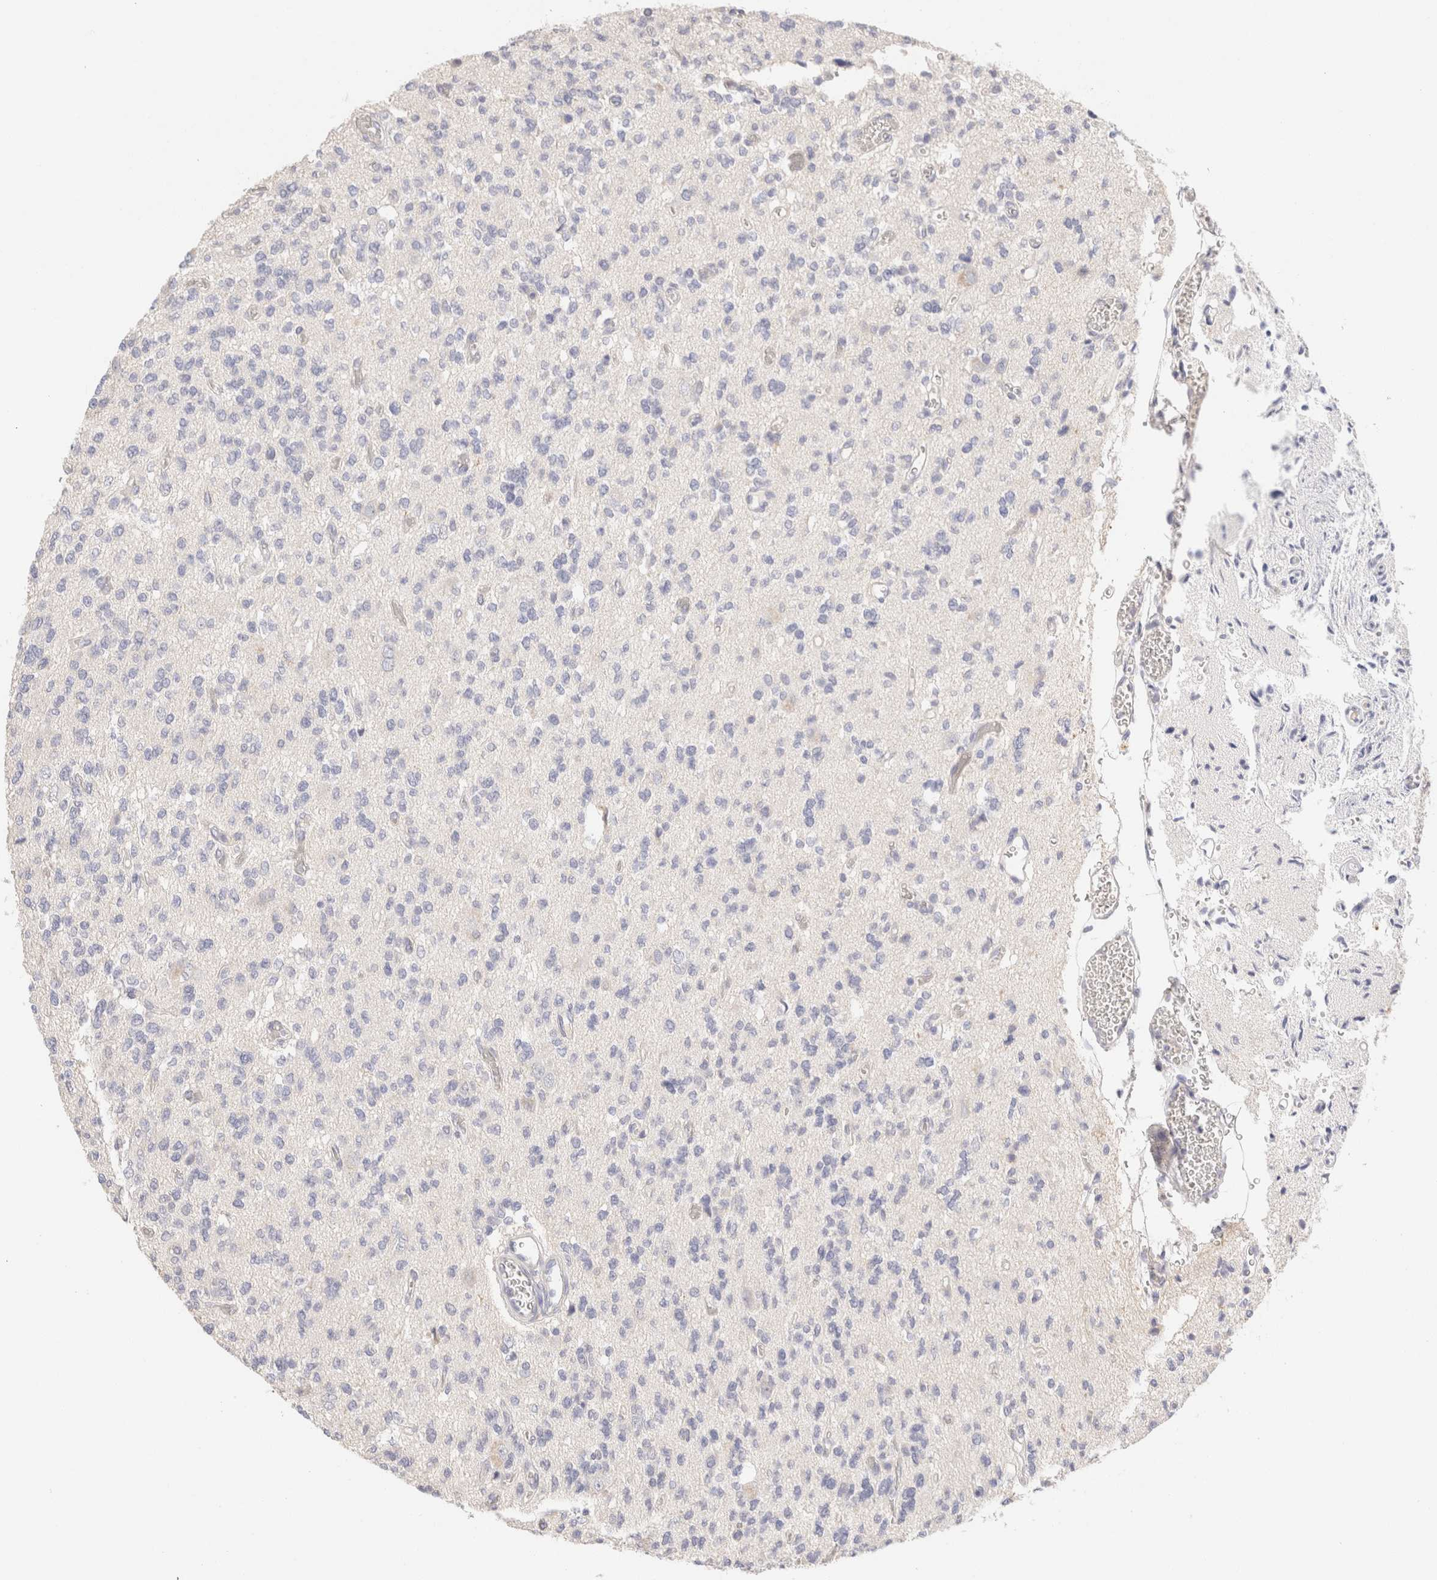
{"staining": {"intensity": "negative", "quantity": "none", "location": "none"}, "tissue": "glioma", "cell_type": "Tumor cells", "image_type": "cancer", "snomed": [{"axis": "morphology", "description": "Glioma, malignant, Low grade"}, {"axis": "topography", "description": "Brain"}], "caption": "There is no significant staining in tumor cells of malignant glioma (low-grade). (DAB (3,3'-diaminobenzidine) IHC with hematoxylin counter stain).", "gene": "SCGB2A2", "patient": {"sex": "male", "age": 38}}